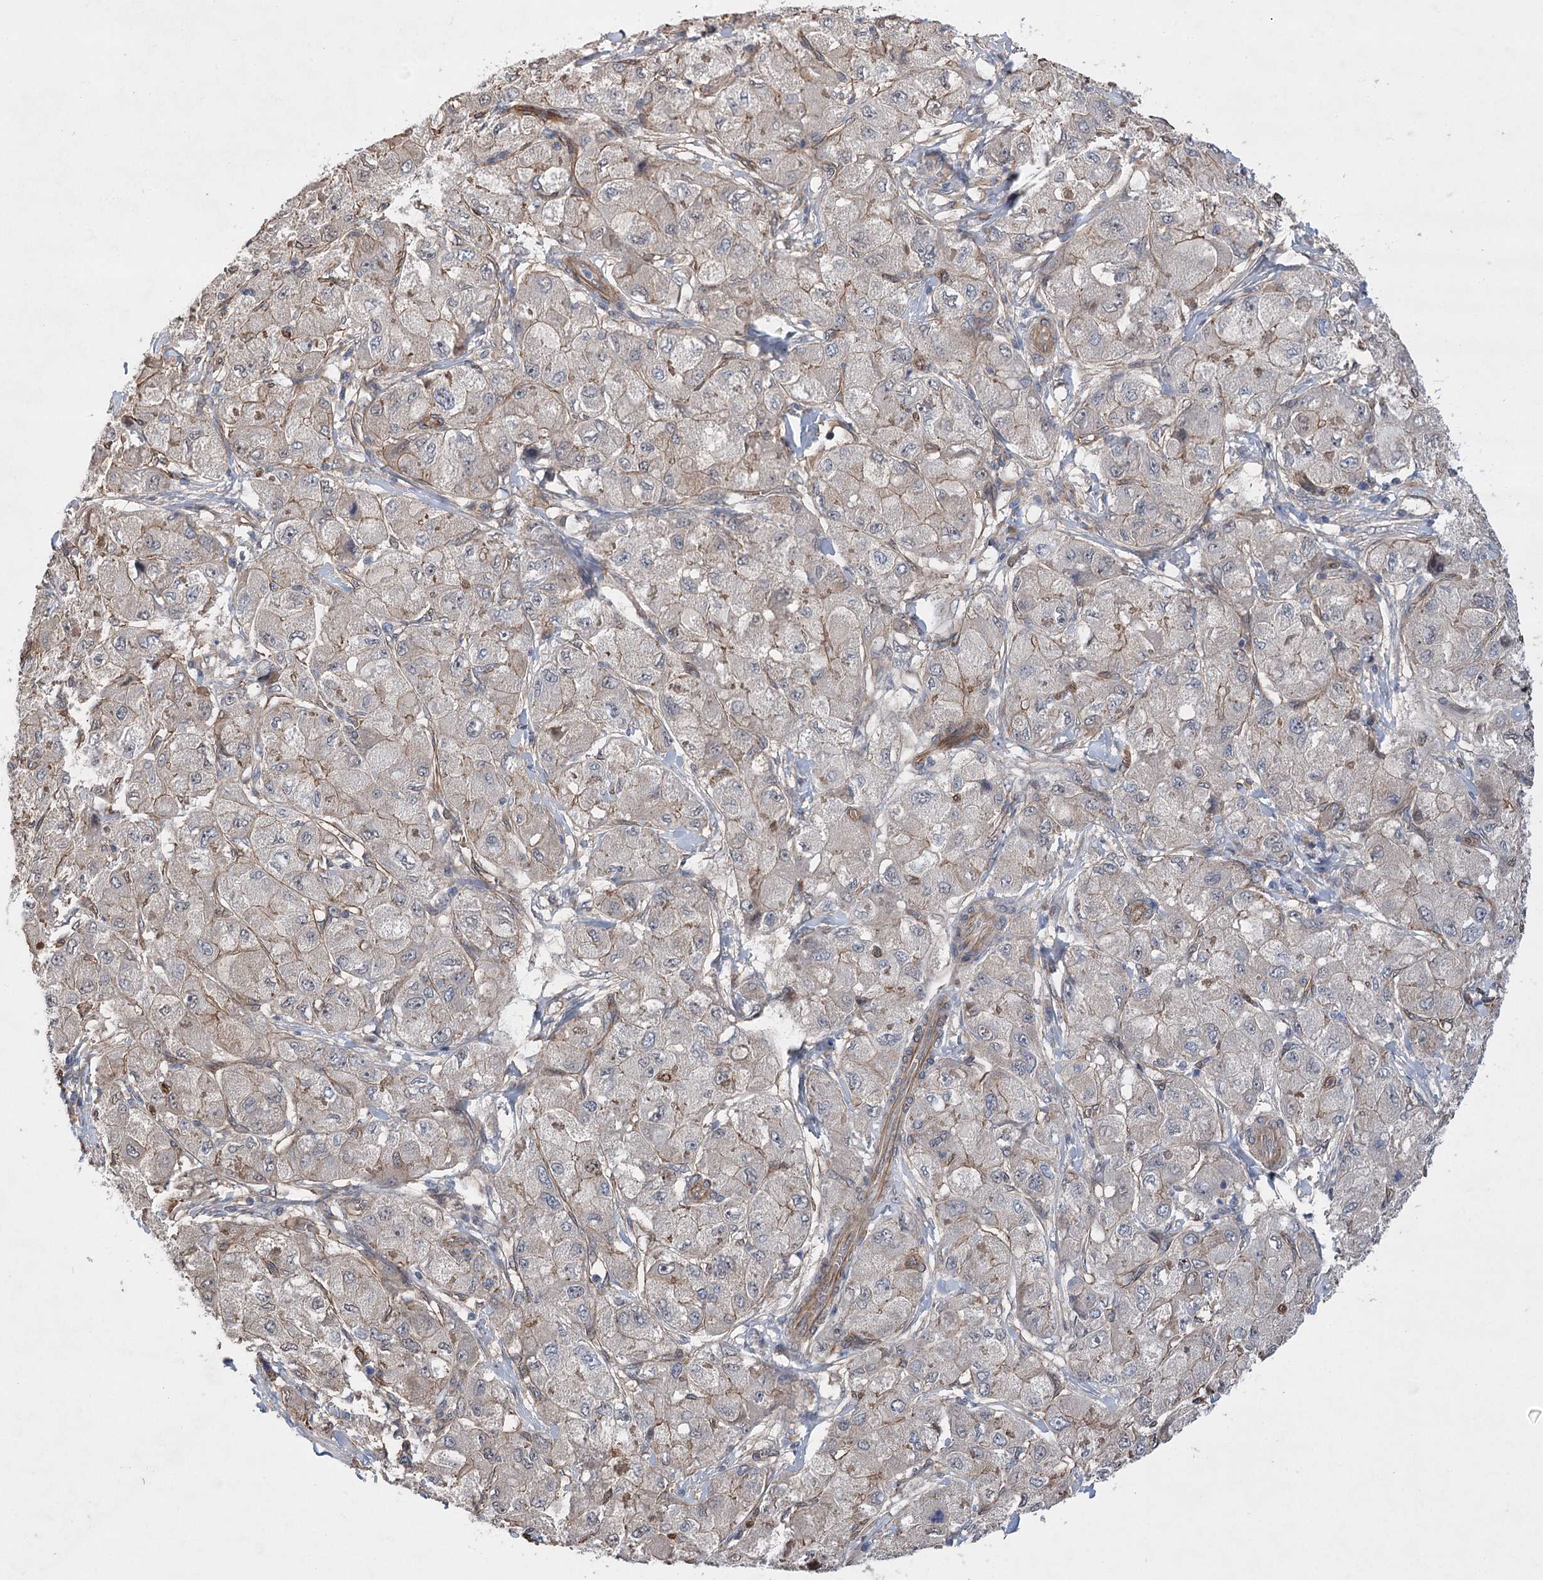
{"staining": {"intensity": "weak", "quantity": "<25%", "location": "cytoplasmic/membranous"}, "tissue": "liver cancer", "cell_type": "Tumor cells", "image_type": "cancer", "snomed": [{"axis": "morphology", "description": "Carcinoma, Hepatocellular, NOS"}, {"axis": "topography", "description": "Liver"}], "caption": "An image of human liver cancer (hepatocellular carcinoma) is negative for staining in tumor cells.", "gene": "RWDD4", "patient": {"sex": "male", "age": 80}}